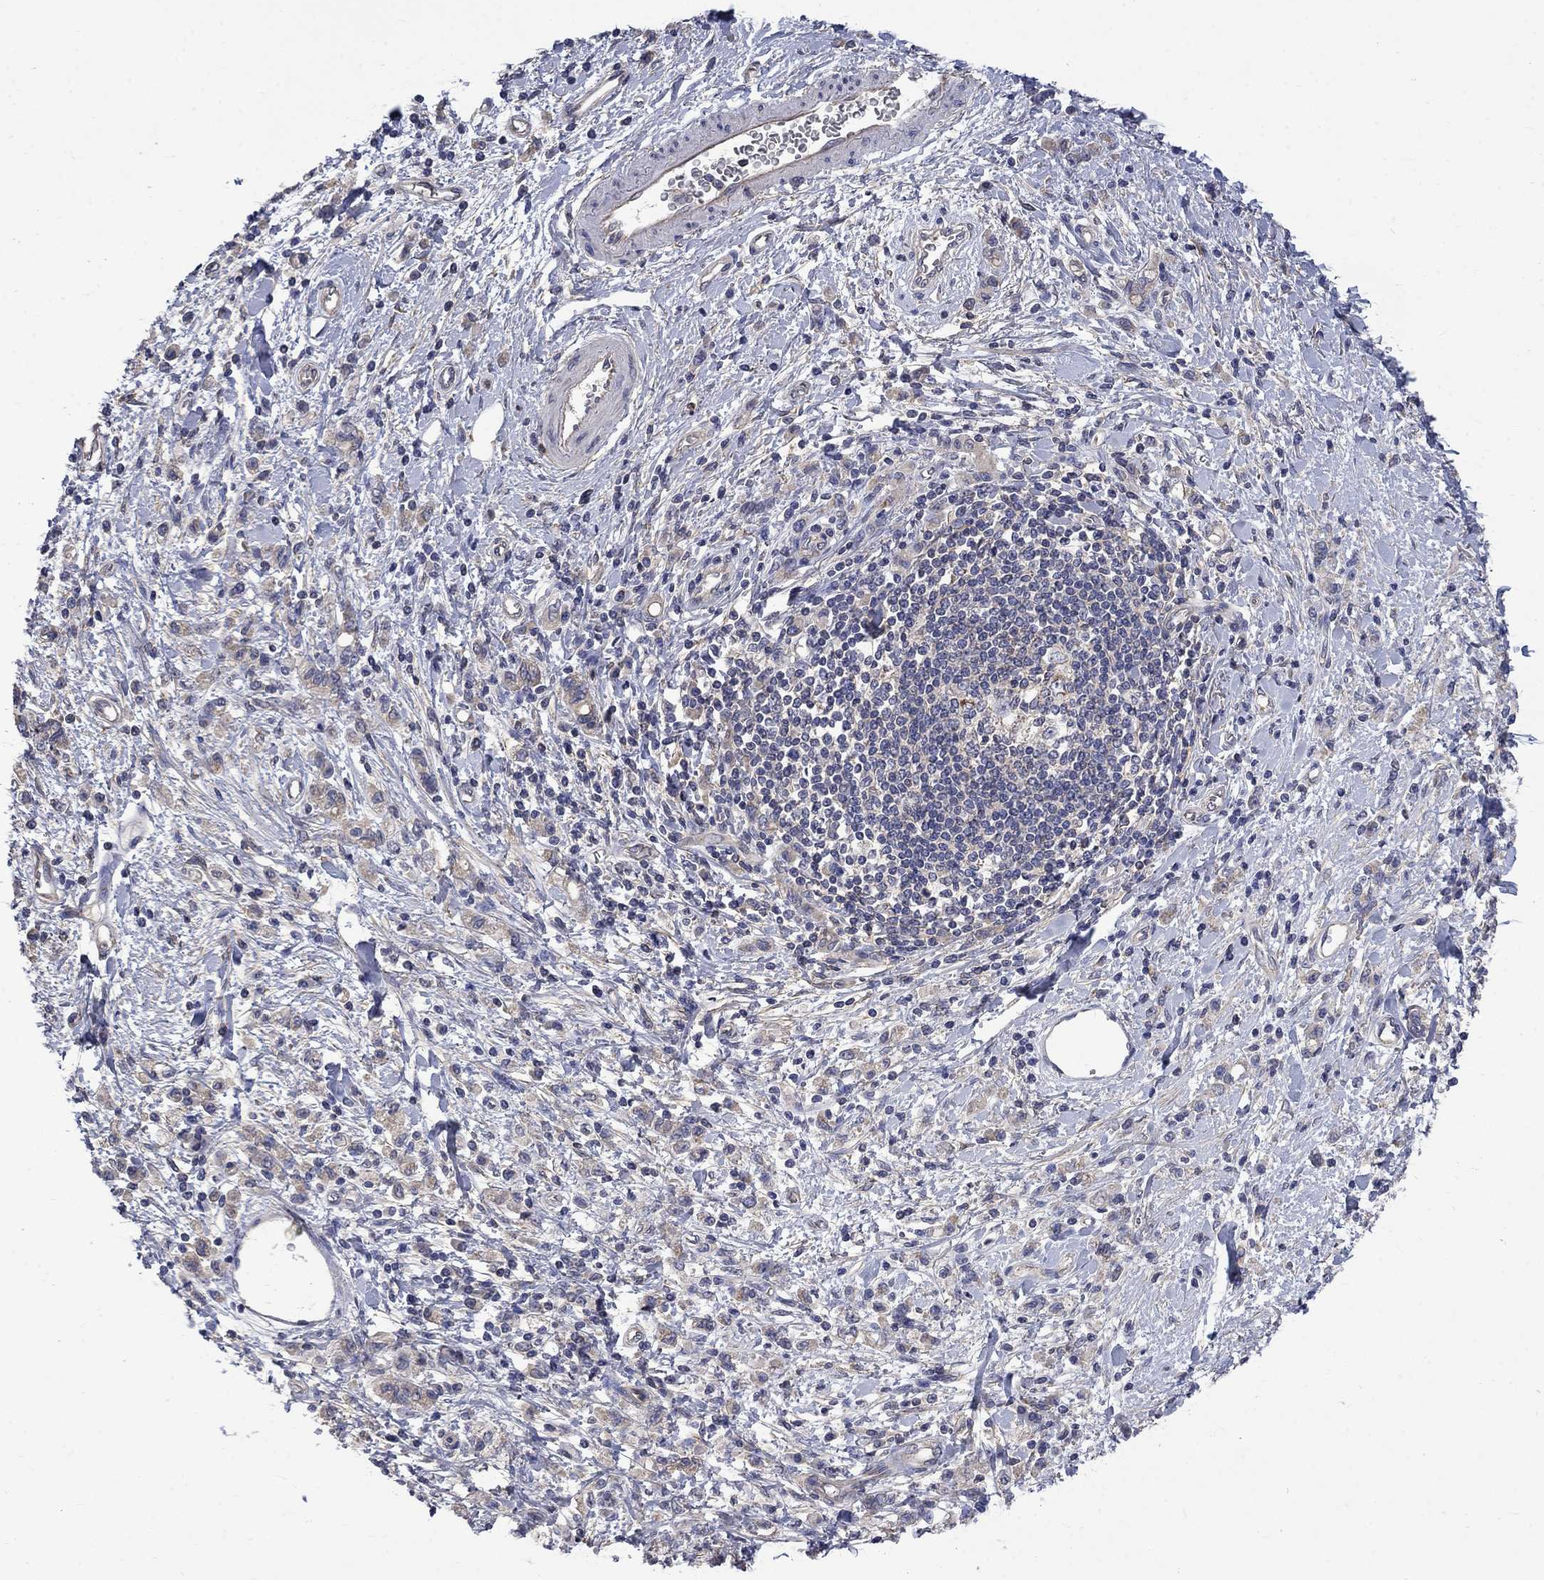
{"staining": {"intensity": "weak", "quantity": ">75%", "location": "cytoplasmic/membranous"}, "tissue": "stomach cancer", "cell_type": "Tumor cells", "image_type": "cancer", "snomed": [{"axis": "morphology", "description": "Adenocarcinoma, NOS"}, {"axis": "topography", "description": "Stomach"}], "caption": "Immunohistochemical staining of human stomach cancer (adenocarcinoma) reveals low levels of weak cytoplasmic/membranous protein expression in about >75% of tumor cells.", "gene": "HSPA12A", "patient": {"sex": "male", "age": 77}}